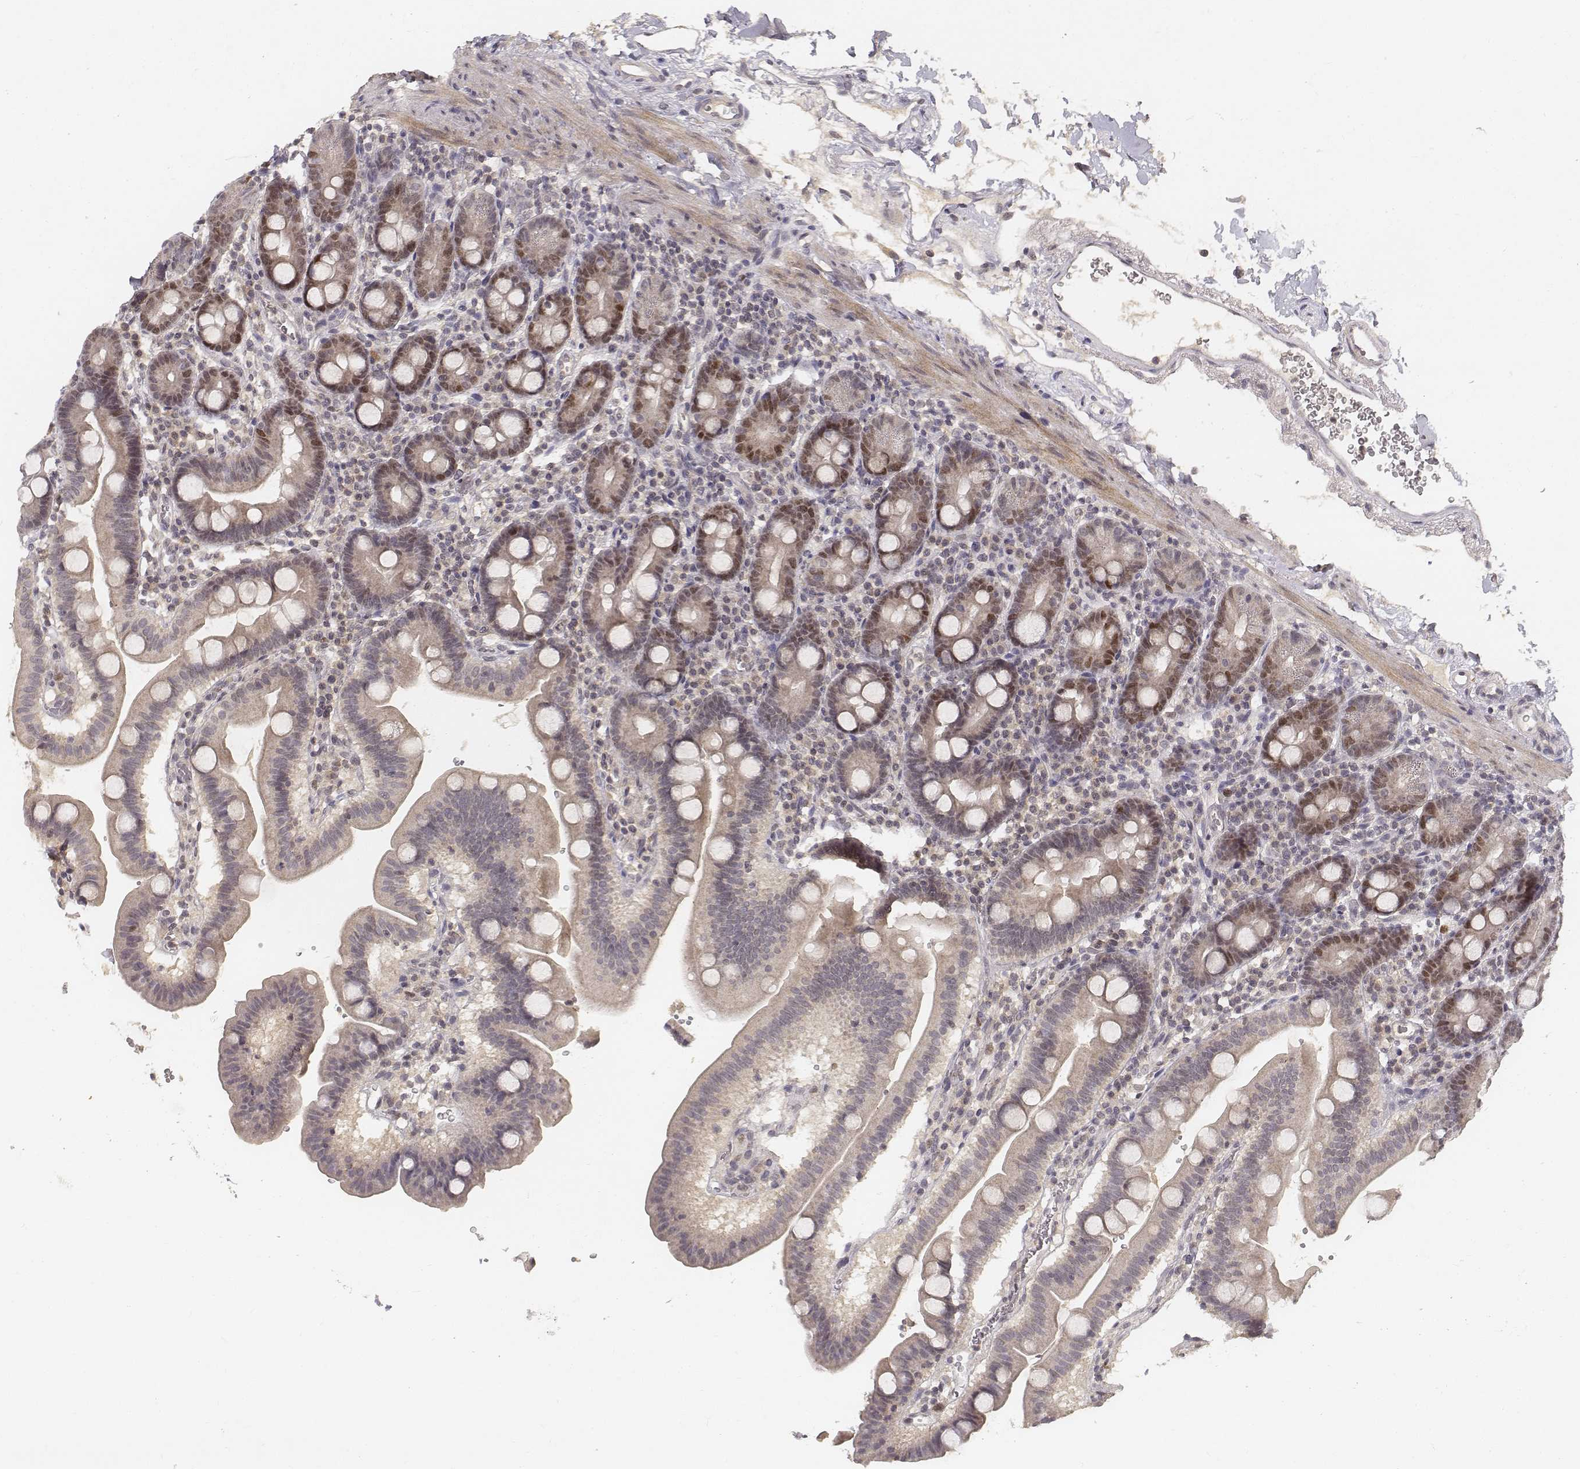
{"staining": {"intensity": "moderate", "quantity": "25%-75%", "location": "nuclear"}, "tissue": "duodenum", "cell_type": "Glandular cells", "image_type": "normal", "snomed": [{"axis": "morphology", "description": "Normal tissue, NOS"}, {"axis": "topography", "description": "Duodenum"}], "caption": "Protein staining reveals moderate nuclear staining in about 25%-75% of glandular cells in unremarkable duodenum. (DAB IHC with brightfield microscopy, high magnification).", "gene": "FANCD2", "patient": {"sex": "male", "age": 59}}